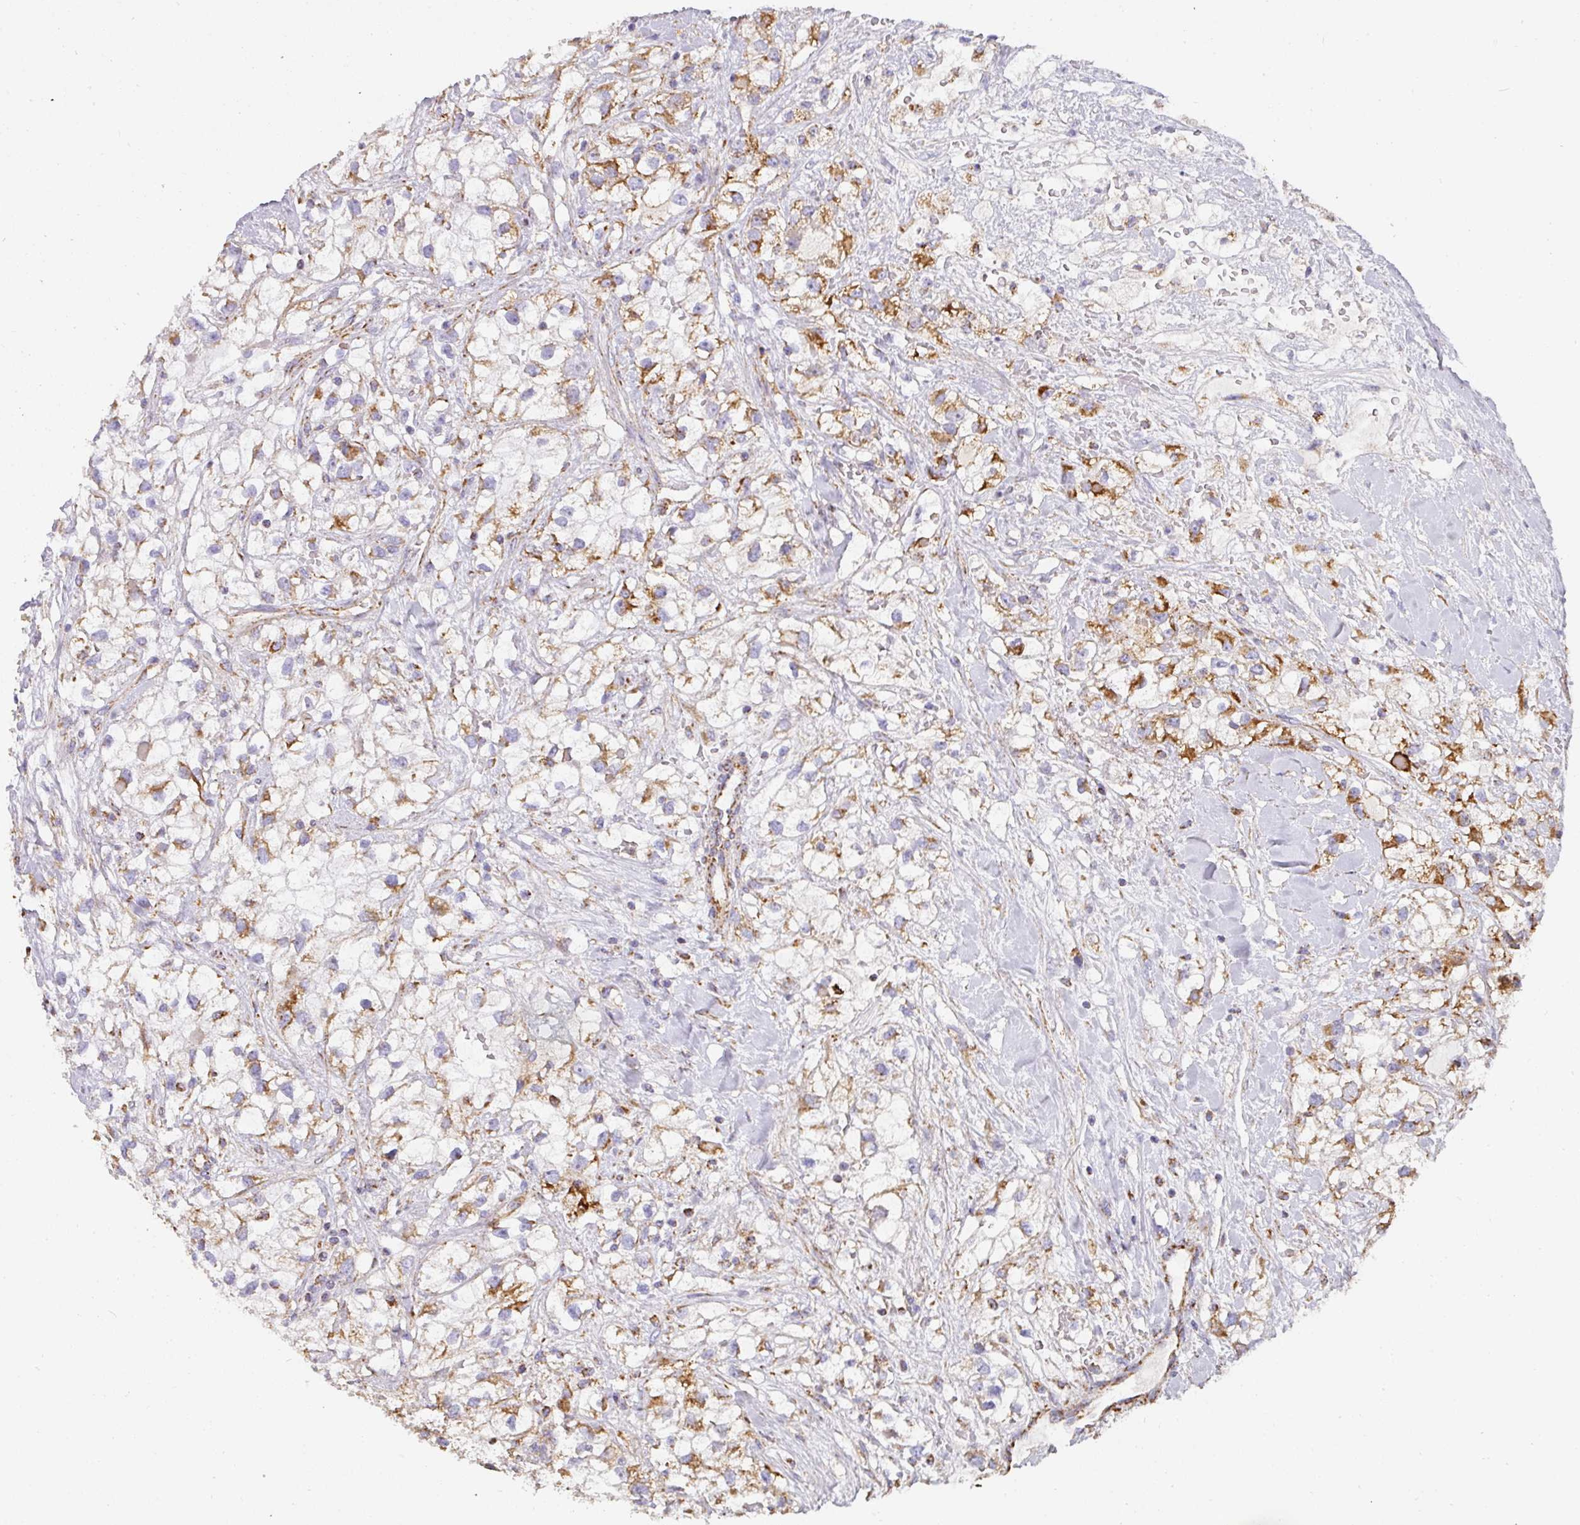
{"staining": {"intensity": "moderate", "quantity": ">75%", "location": "cytoplasmic/membranous"}, "tissue": "renal cancer", "cell_type": "Tumor cells", "image_type": "cancer", "snomed": [{"axis": "morphology", "description": "Adenocarcinoma, NOS"}, {"axis": "topography", "description": "Kidney"}], "caption": "Protein analysis of renal cancer tissue shows moderate cytoplasmic/membranous positivity in about >75% of tumor cells.", "gene": "UQCRFS1", "patient": {"sex": "male", "age": 59}}